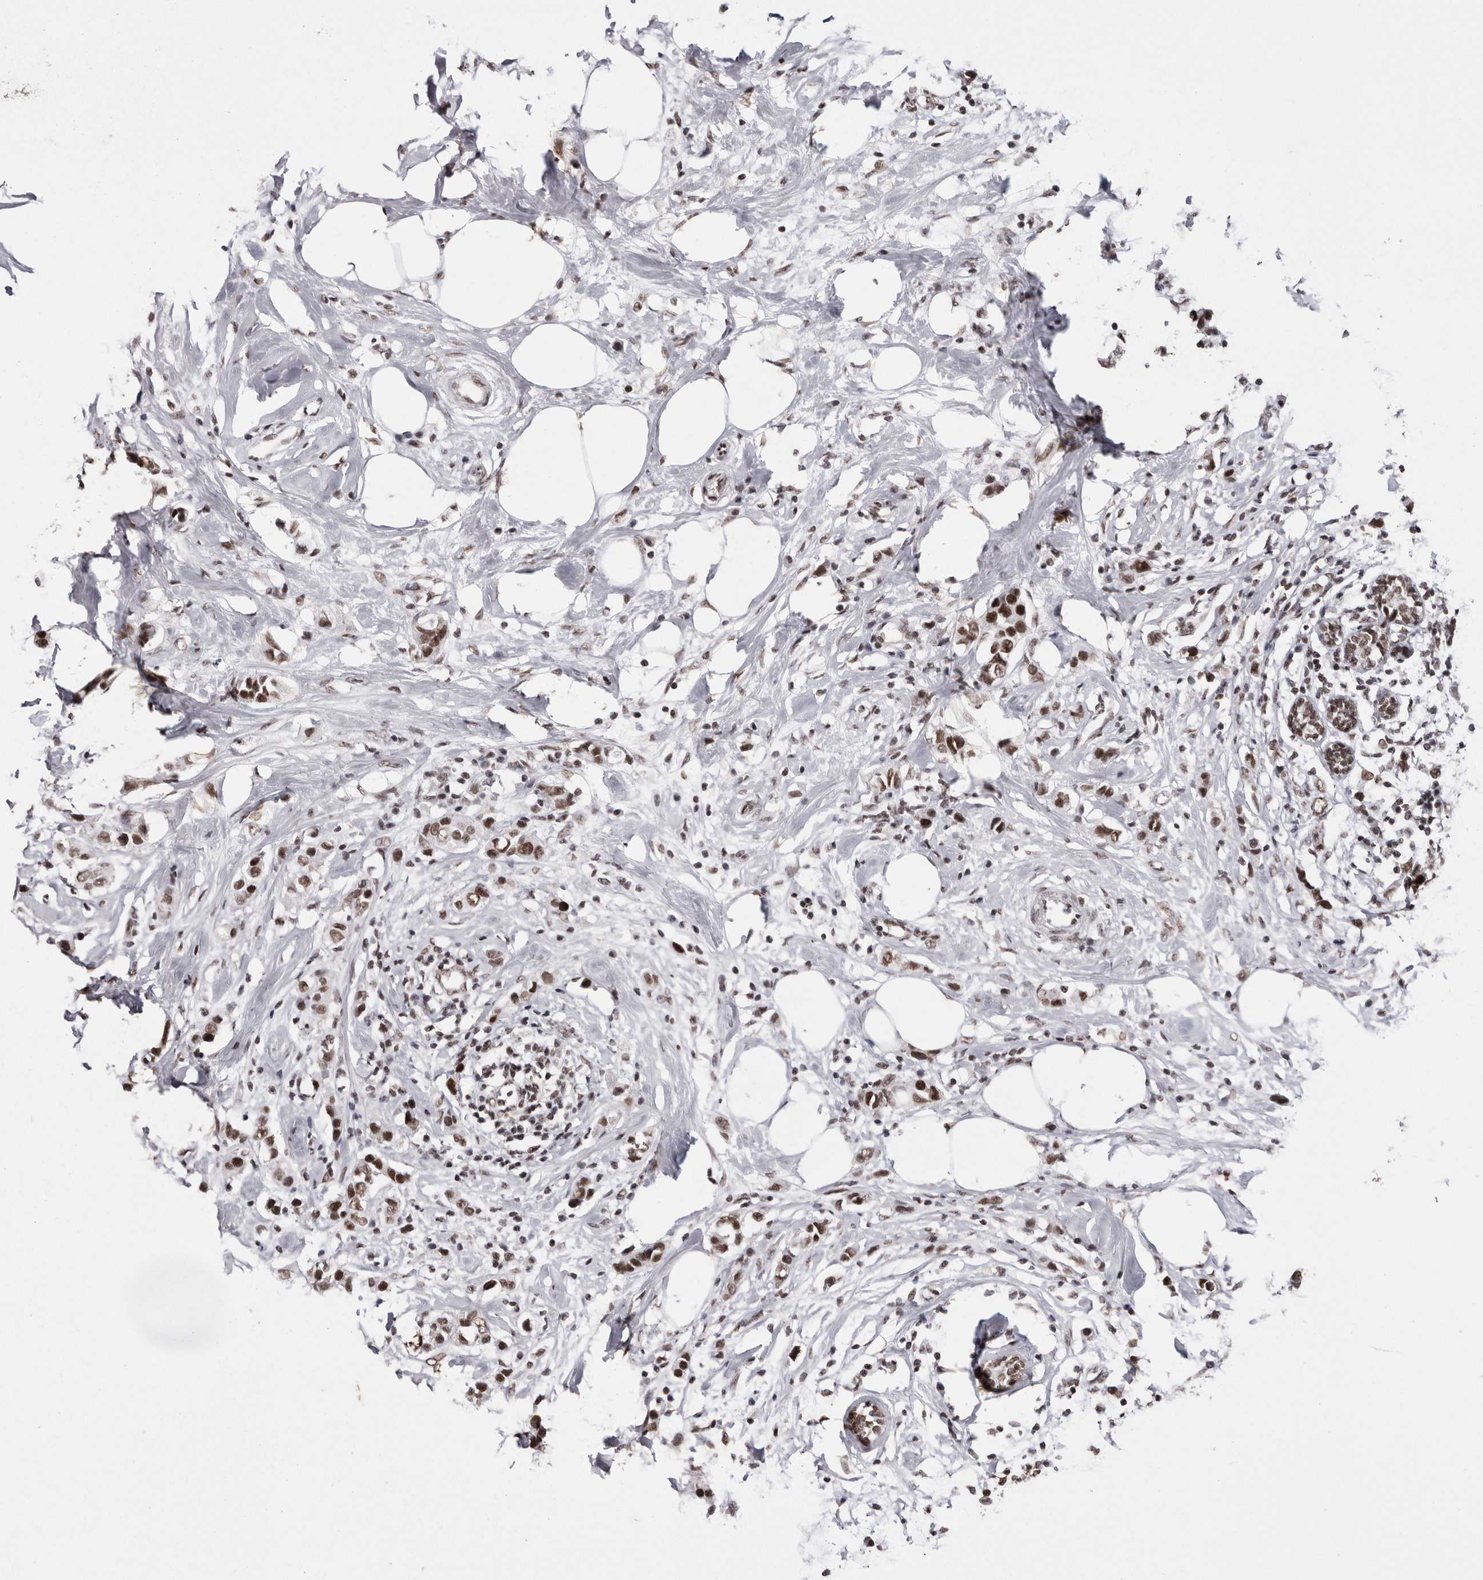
{"staining": {"intensity": "strong", "quantity": ">75%", "location": "nuclear"}, "tissue": "breast cancer", "cell_type": "Tumor cells", "image_type": "cancer", "snomed": [{"axis": "morphology", "description": "Normal tissue, NOS"}, {"axis": "morphology", "description": "Duct carcinoma"}, {"axis": "topography", "description": "Breast"}], "caption": "Immunohistochemistry (IHC) micrograph of neoplastic tissue: human breast cancer stained using immunohistochemistry exhibits high levels of strong protein expression localized specifically in the nuclear of tumor cells, appearing as a nuclear brown color.", "gene": "SMC1A", "patient": {"sex": "female", "age": 50}}